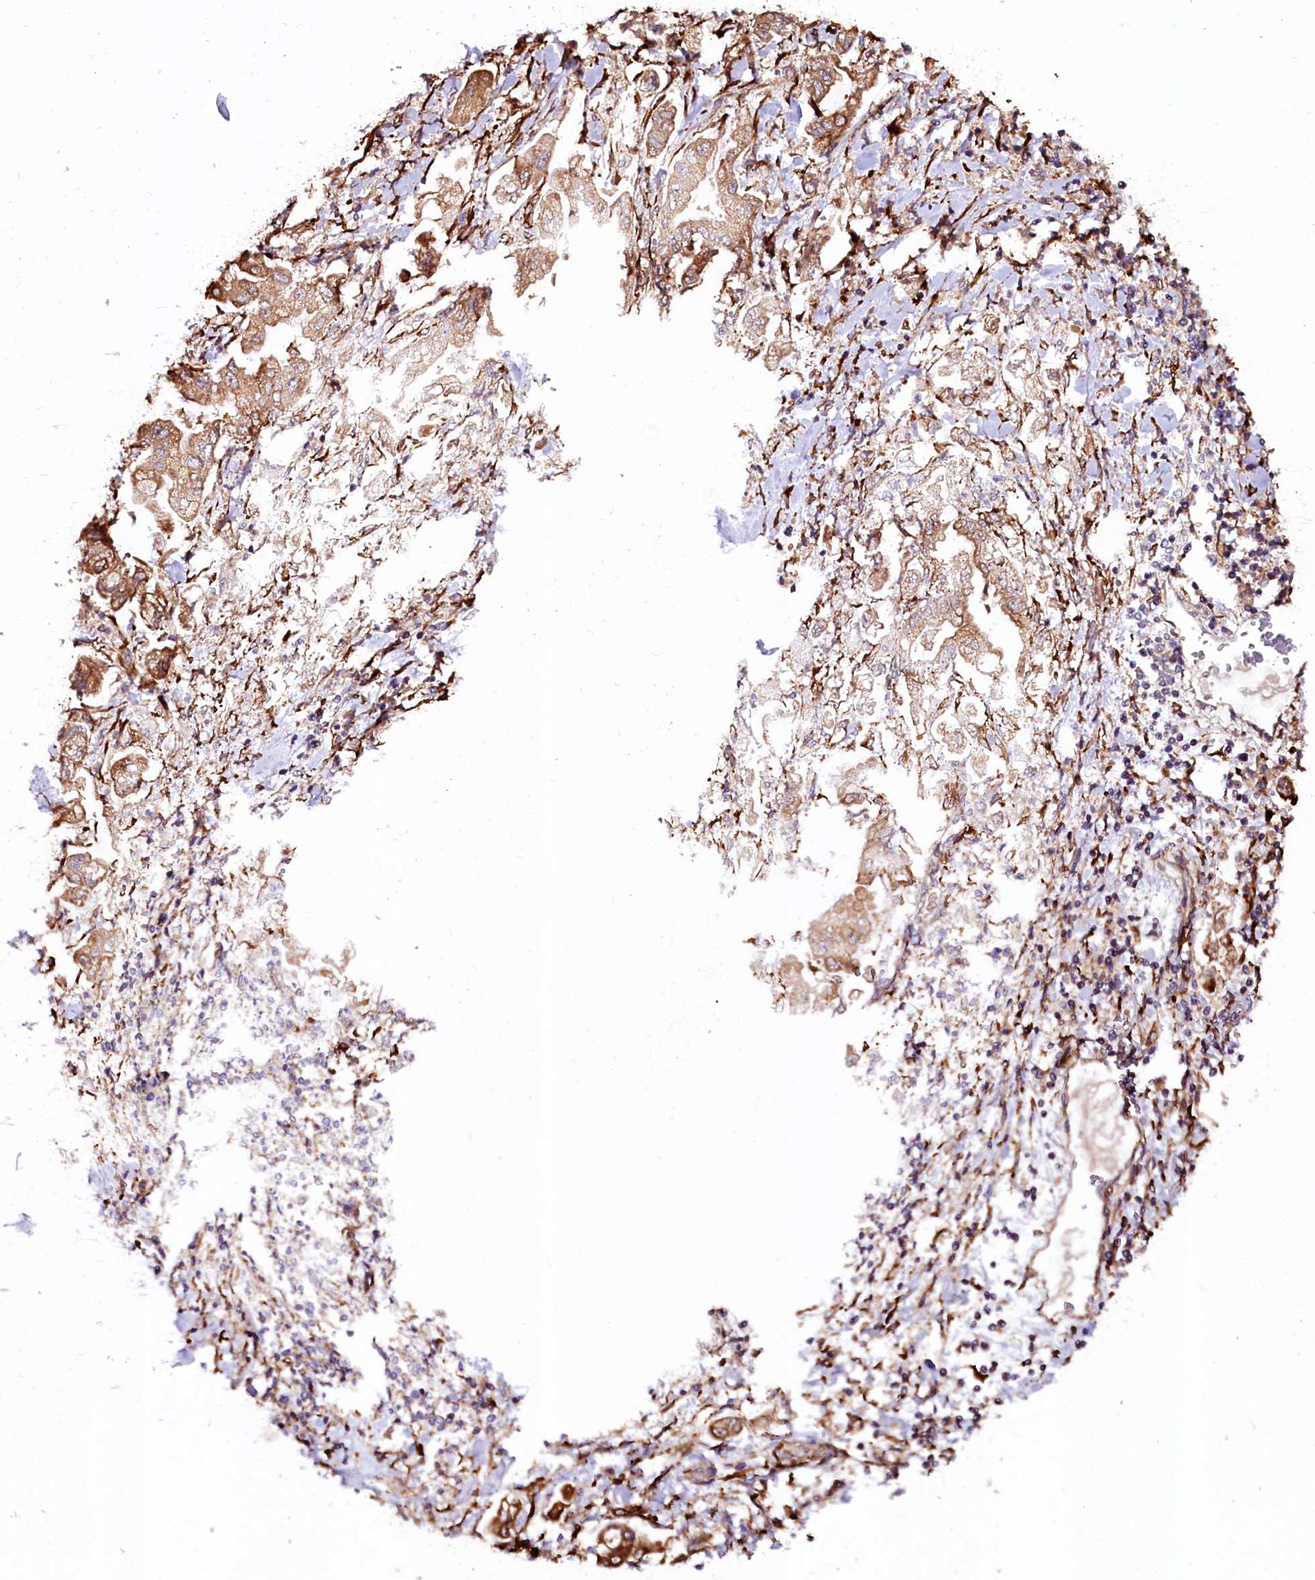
{"staining": {"intensity": "moderate", "quantity": ">75%", "location": "cytoplasmic/membranous"}, "tissue": "stomach cancer", "cell_type": "Tumor cells", "image_type": "cancer", "snomed": [{"axis": "morphology", "description": "Adenocarcinoma, NOS"}, {"axis": "topography", "description": "Stomach"}], "caption": "A high-resolution micrograph shows immunohistochemistry staining of adenocarcinoma (stomach), which reveals moderate cytoplasmic/membranous expression in about >75% of tumor cells.", "gene": "N4BP1", "patient": {"sex": "male", "age": 62}}